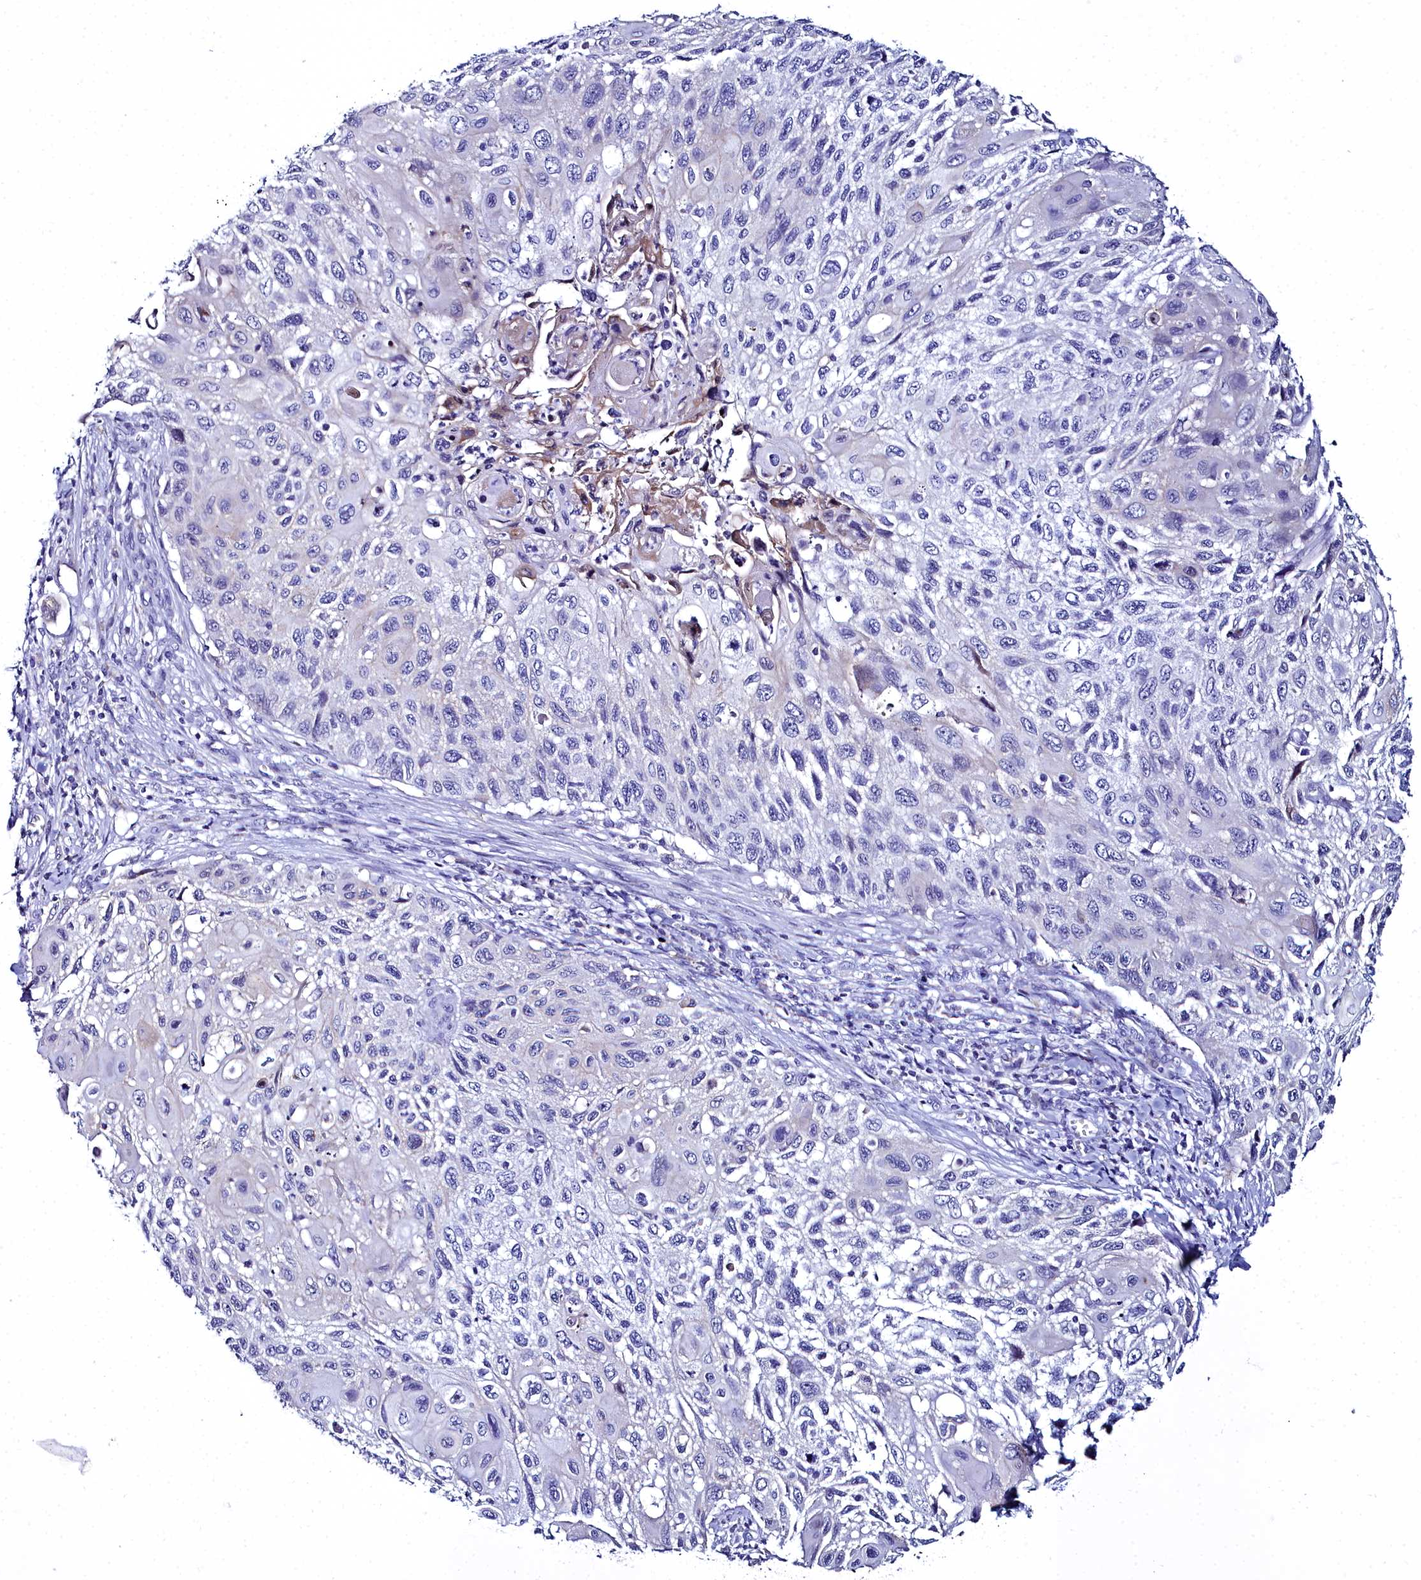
{"staining": {"intensity": "negative", "quantity": "none", "location": "none"}, "tissue": "cervical cancer", "cell_type": "Tumor cells", "image_type": "cancer", "snomed": [{"axis": "morphology", "description": "Squamous cell carcinoma, NOS"}, {"axis": "topography", "description": "Cervix"}], "caption": "DAB immunohistochemical staining of human cervical cancer reveals no significant positivity in tumor cells. The staining is performed using DAB brown chromogen with nuclei counter-stained in using hematoxylin.", "gene": "ELAPOR2", "patient": {"sex": "female", "age": 70}}